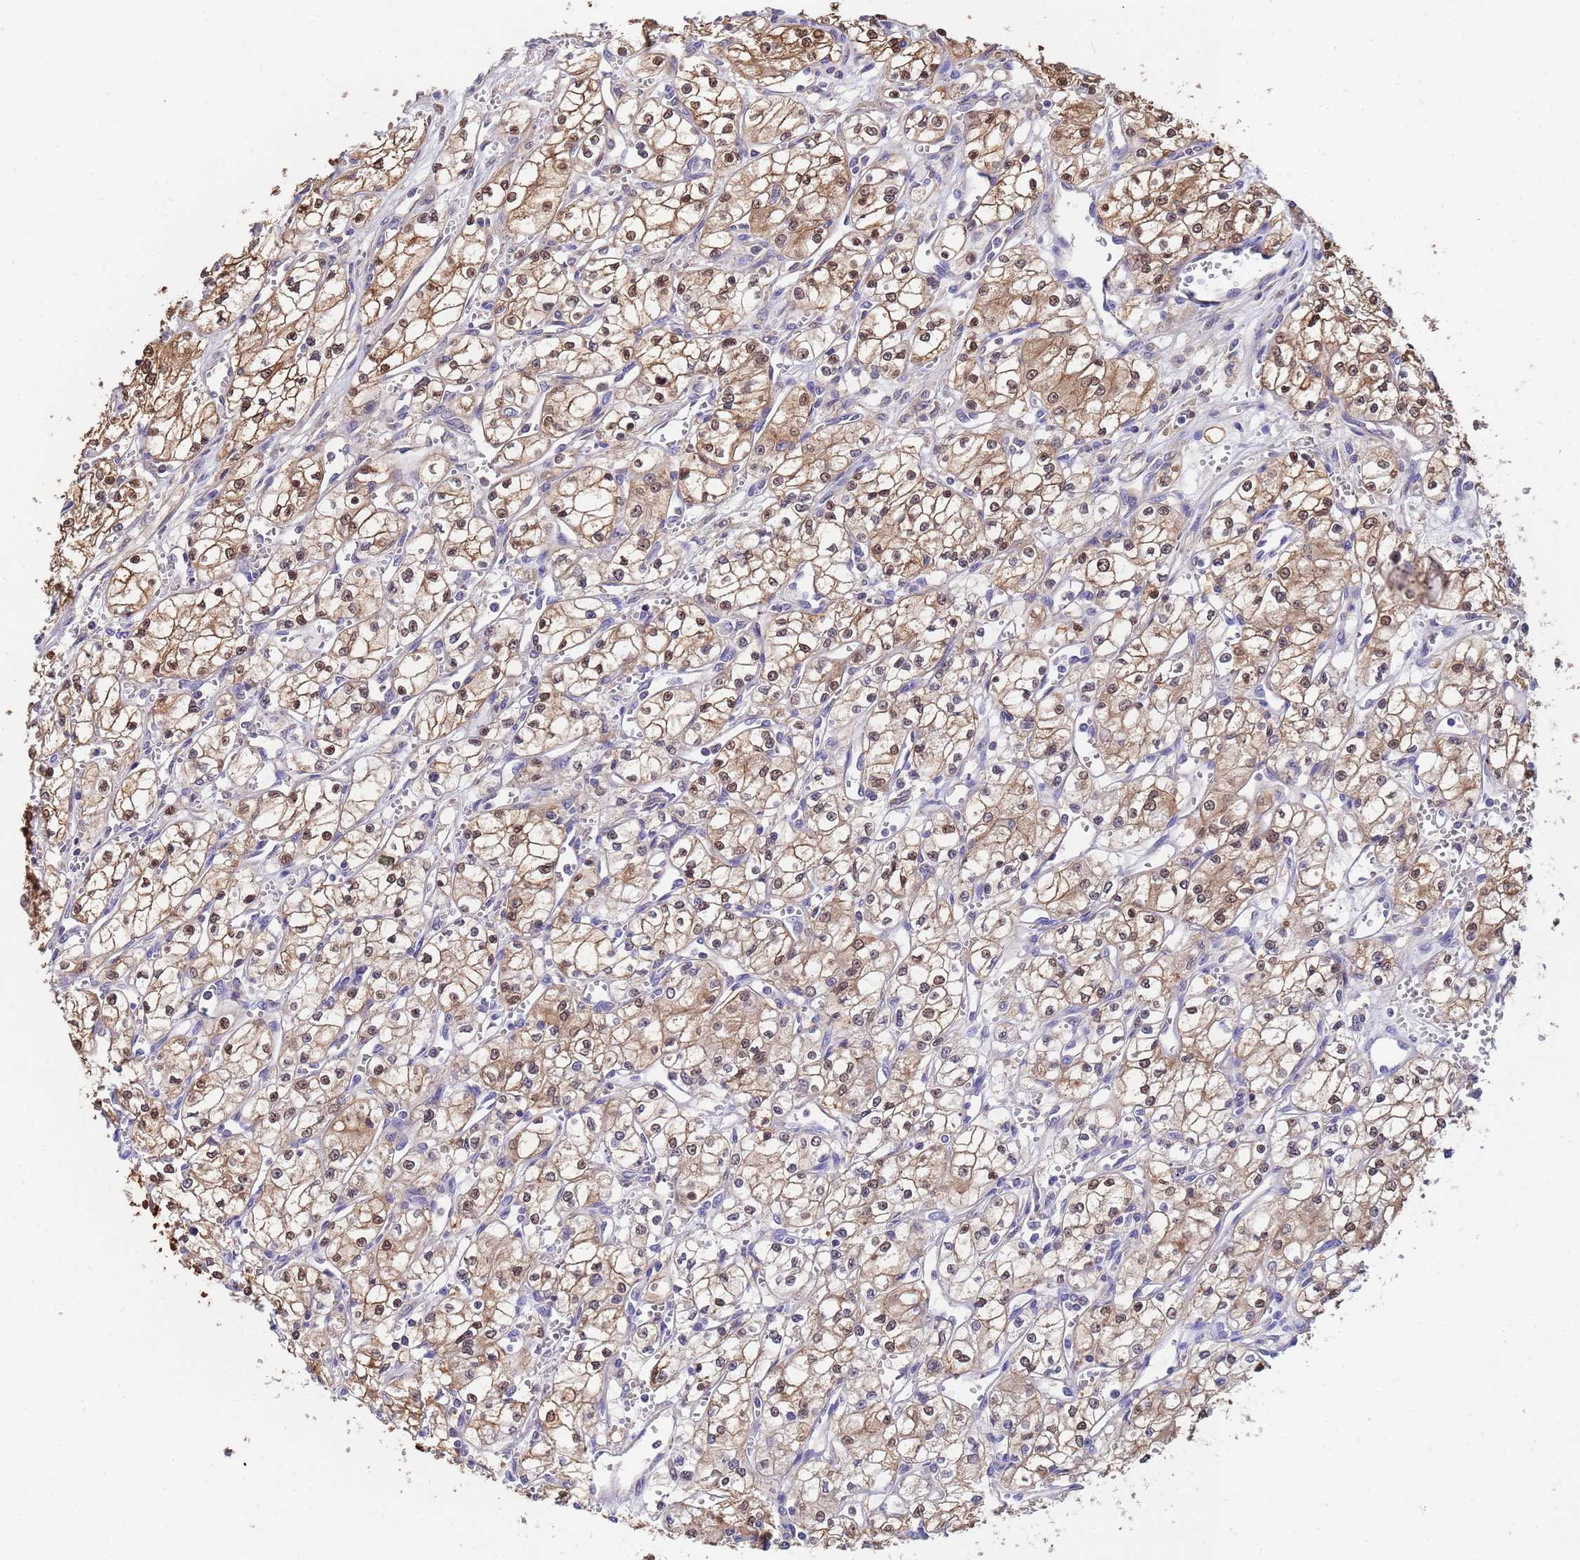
{"staining": {"intensity": "moderate", "quantity": ">75%", "location": "cytoplasmic/membranous,nuclear"}, "tissue": "renal cancer", "cell_type": "Tumor cells", "image_type": "cancer", "snomed": [{"axis": "morphology", "description": "Adenocarcinoma, NOS"}, {"axis": "topography", "description": "Kidney"}], "caption": "A high-resolution photomicrograph shows IHC staining of renal cancer (adenocarcinoma), which shows moderate cytoplasmic/membranous and nuclear staining in about >75% of tumor cells.", "gene": "FAM25A", "patient": {"sex": "male", "age": 59}}